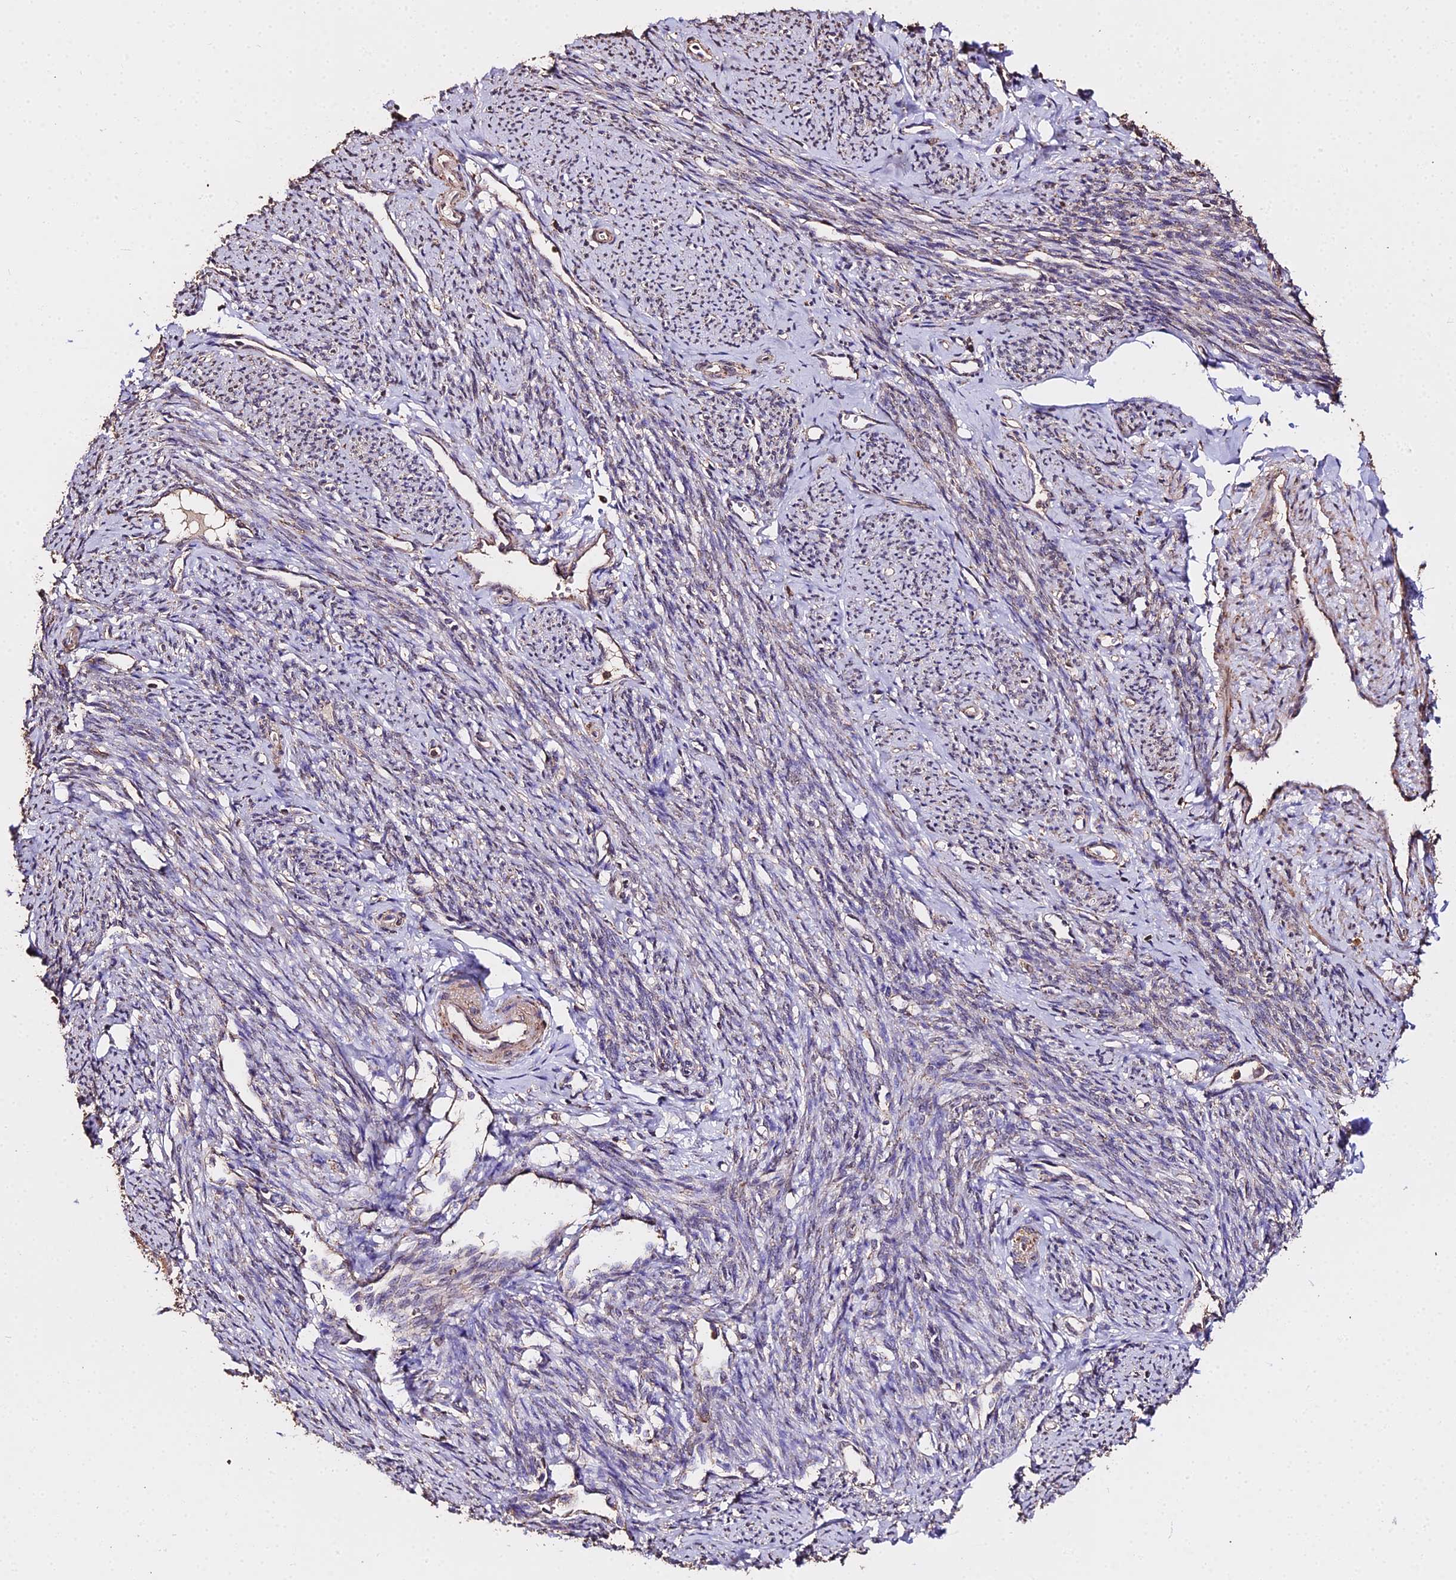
{"staining": {"intensity": "moderate", "quantity": "25%-75%", "location": "cytoplasmic/membranous"}, "tissue": "smooth muscle", "cell_type": "Smooth muscle cells", "image_type": "normal", "snomed": [{"axis": "morphology", "description": "Normal tissue, NOS"}, {"axis": "topography", "description": "Smooth muscle"}, {"axis": "topography", "description": "Uterus"}], "caption": "Immunohistochemistry (DAB) staining of normal human smooth muscle shows moderate cytoplasmic/membranous protein expression in about 25%-75% of smooth muscle cells. The protein is stained brown, and the nuclei are stained in blue (DAB (3,3'-diaminobenzidine) IHC with brightfield microscopy, high magnification).", "gene": "METTL13", "patient": {"sex": "female", "age": 59}}